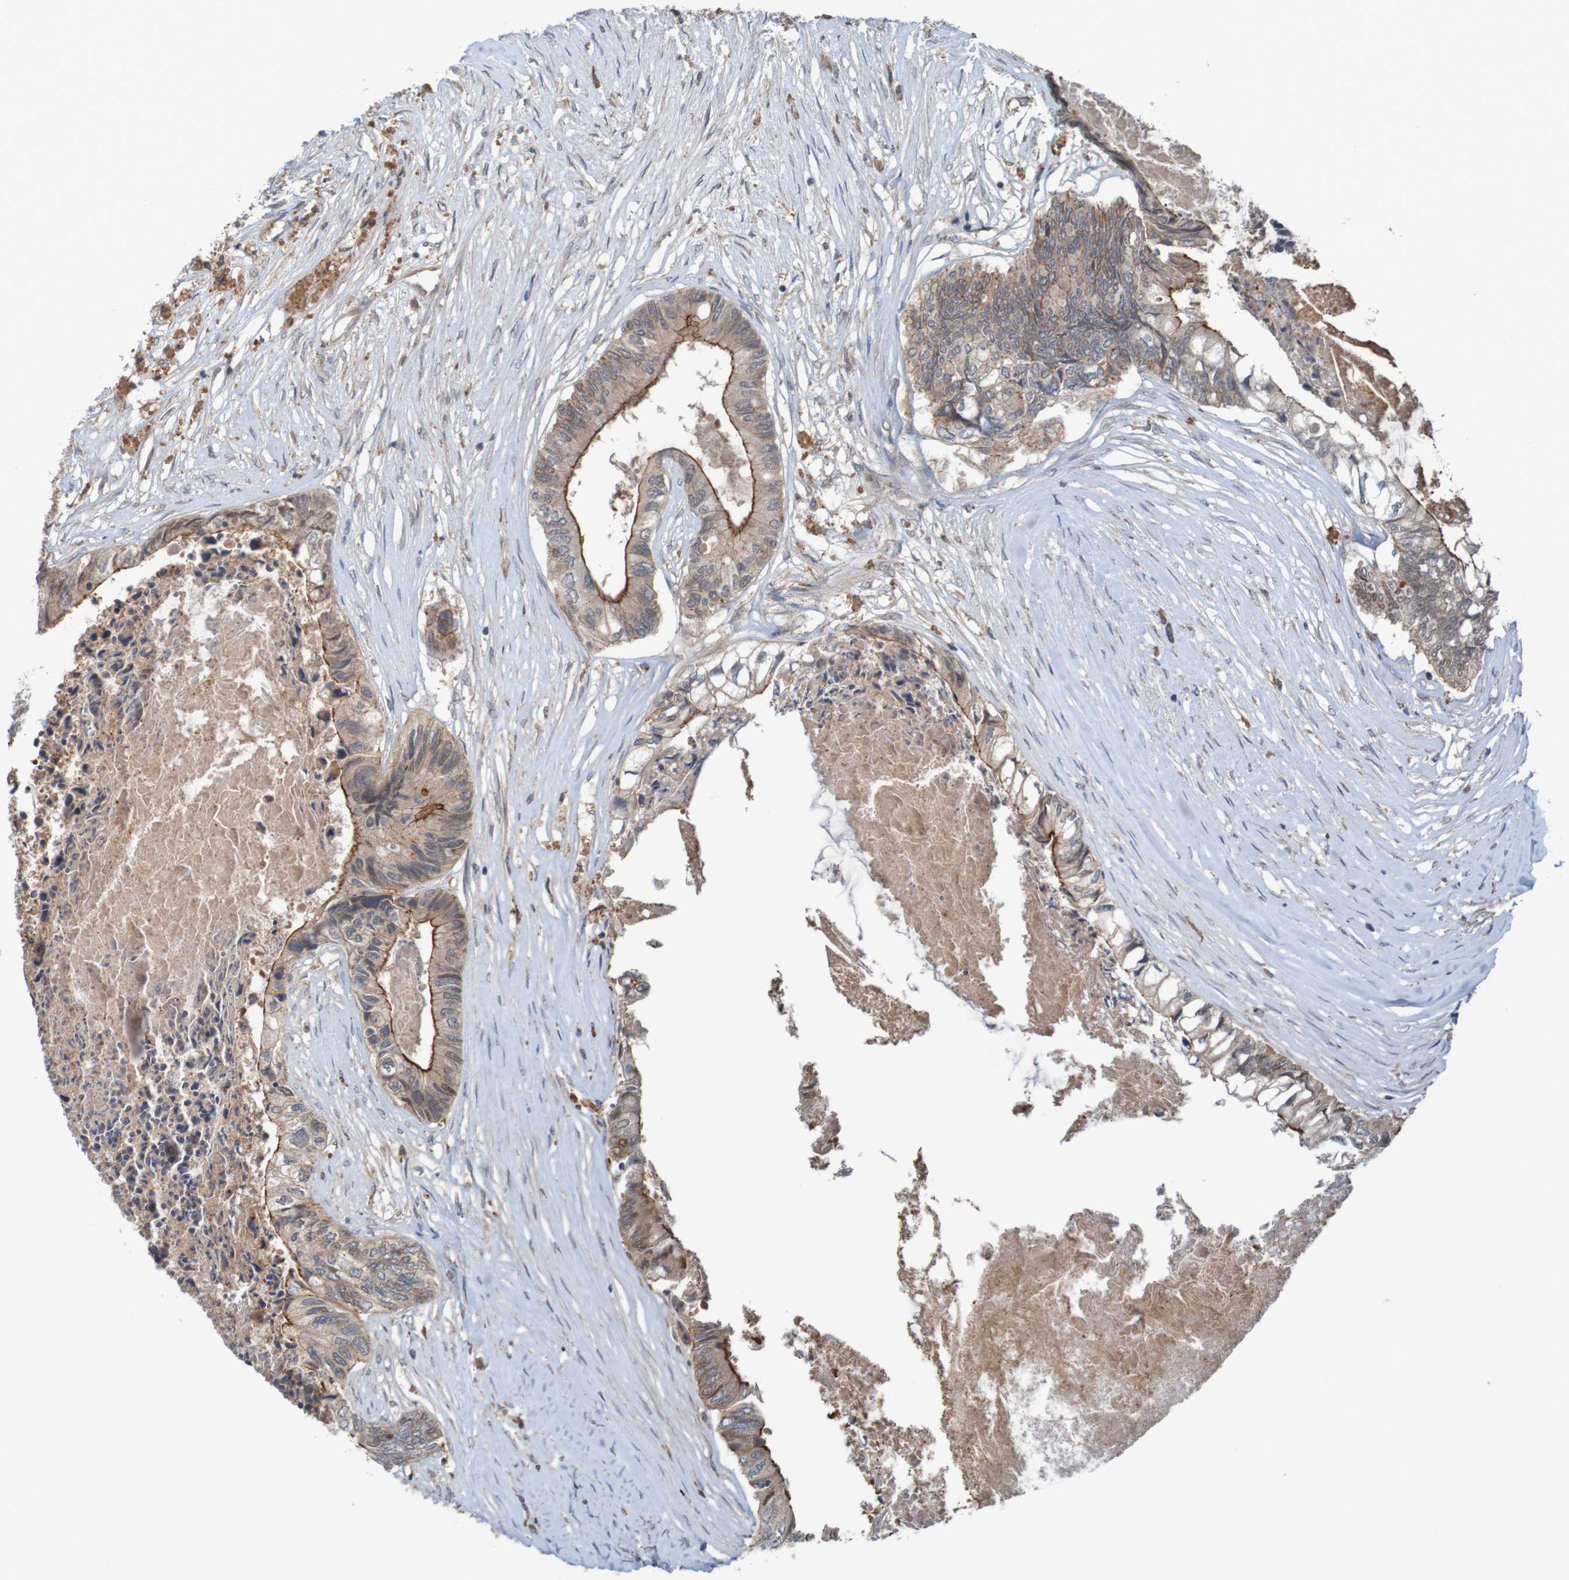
{"staining": {"intensity": "moderate", "quantity": ">75%", "location": "cytoplasmic/membranous"}, "tissue": "colorectal cancer", "cell_type": "Tumor cells", "image_type": "cancer", "snomed": [{"axis": "morphology", "description": "Adenocarcinoma, NOS"}, {"axis": "topography", "description": "Rectum"}], "caption": "Protein analysis of adenocarcinoma (colorectal) tissue shows moderate cytoplasmic/membranous expression in approximately >75% of tumor cells. Nuclei are stained in blue.", "gene": "ARHGEF11", "patient": {"sex": "male", "age": 63}}